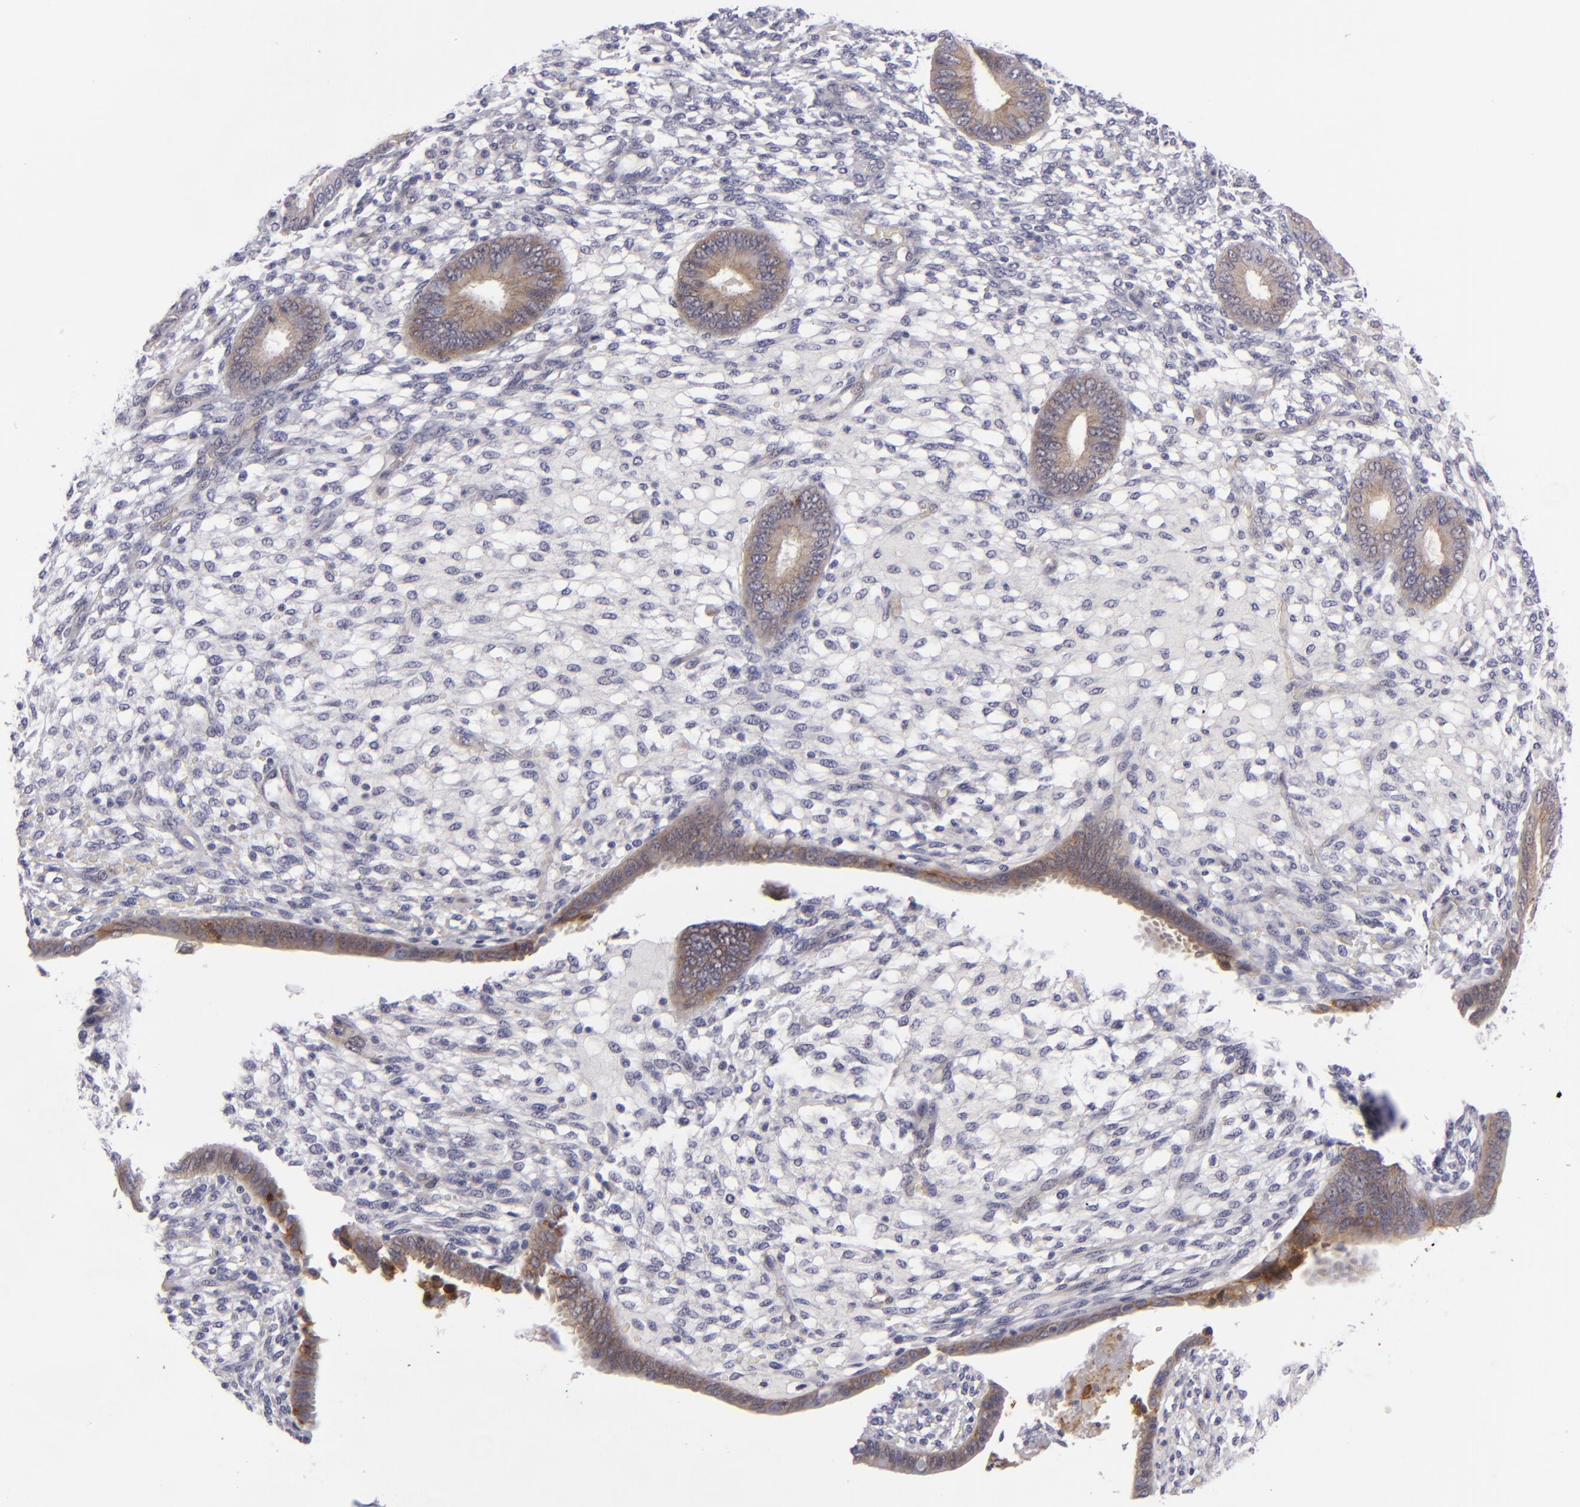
{"staining": {"intensity": "negative", "quantity": "none", "location": "none"}, "tissue": "endometrium", "cell_type": "Cells in endometrial stroma", "image_type": "normal", "snomed": [{"axis": "morphology", "description": "Normal tissue, NOS"}, {"axis": "topography", "description": "Endometrium"}], "caption": "The photomicrograph shows no significant positivity in cells in endometrial stroma of endometrium.", "gene": "JUP", "patient": {"sex": "female", "age": 42}}